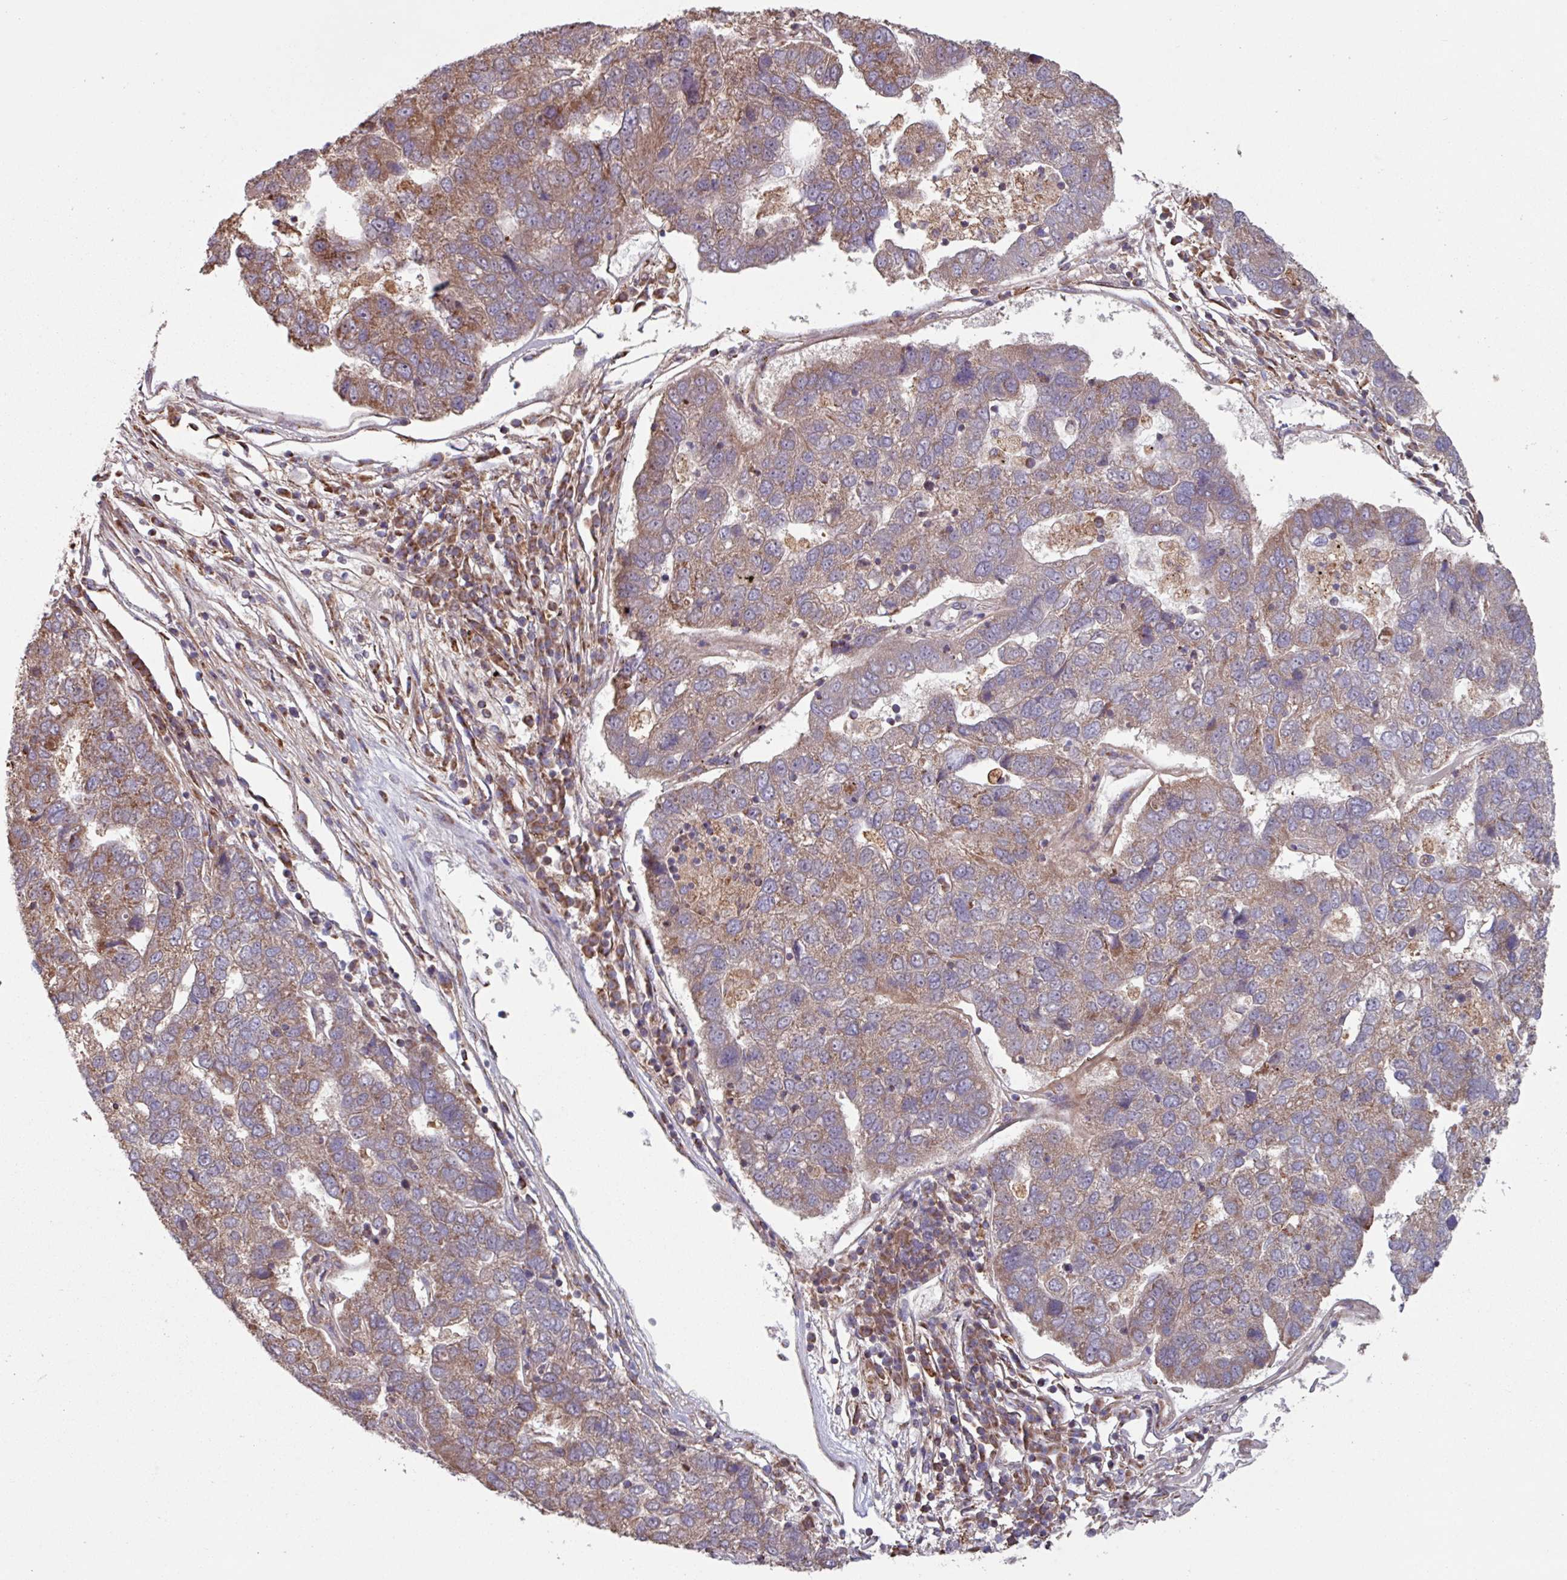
{"staining": {"intensity": "moderate", "quantity": "25%-75%", "location": "cytoplasmic/membranous"}, "tissue": "pancreatic cancer", "cell_type": "Tumor cells", "image_type": "cancer", "snomed": [{"axis": "morphology", "description": "Adenocarcinoma, NOS"}, {"axis": "topography", "description": "Pancreas"}], "caption": "Pancreatic cancer (adenocarcinoma) was stained to show a protein in brown. There is medium levels of moderate cytoplasmic/membranous staining in about 25%-75% of tumor cells. The protein of interest is stained brown, and the nuclei are stained in blue (DAB (3,3'-diaminobenzidine) IHC with brightfield microscopy, high magnification).", "gene": "COX7C", "patient": {"sex": "female", "age": 61}}